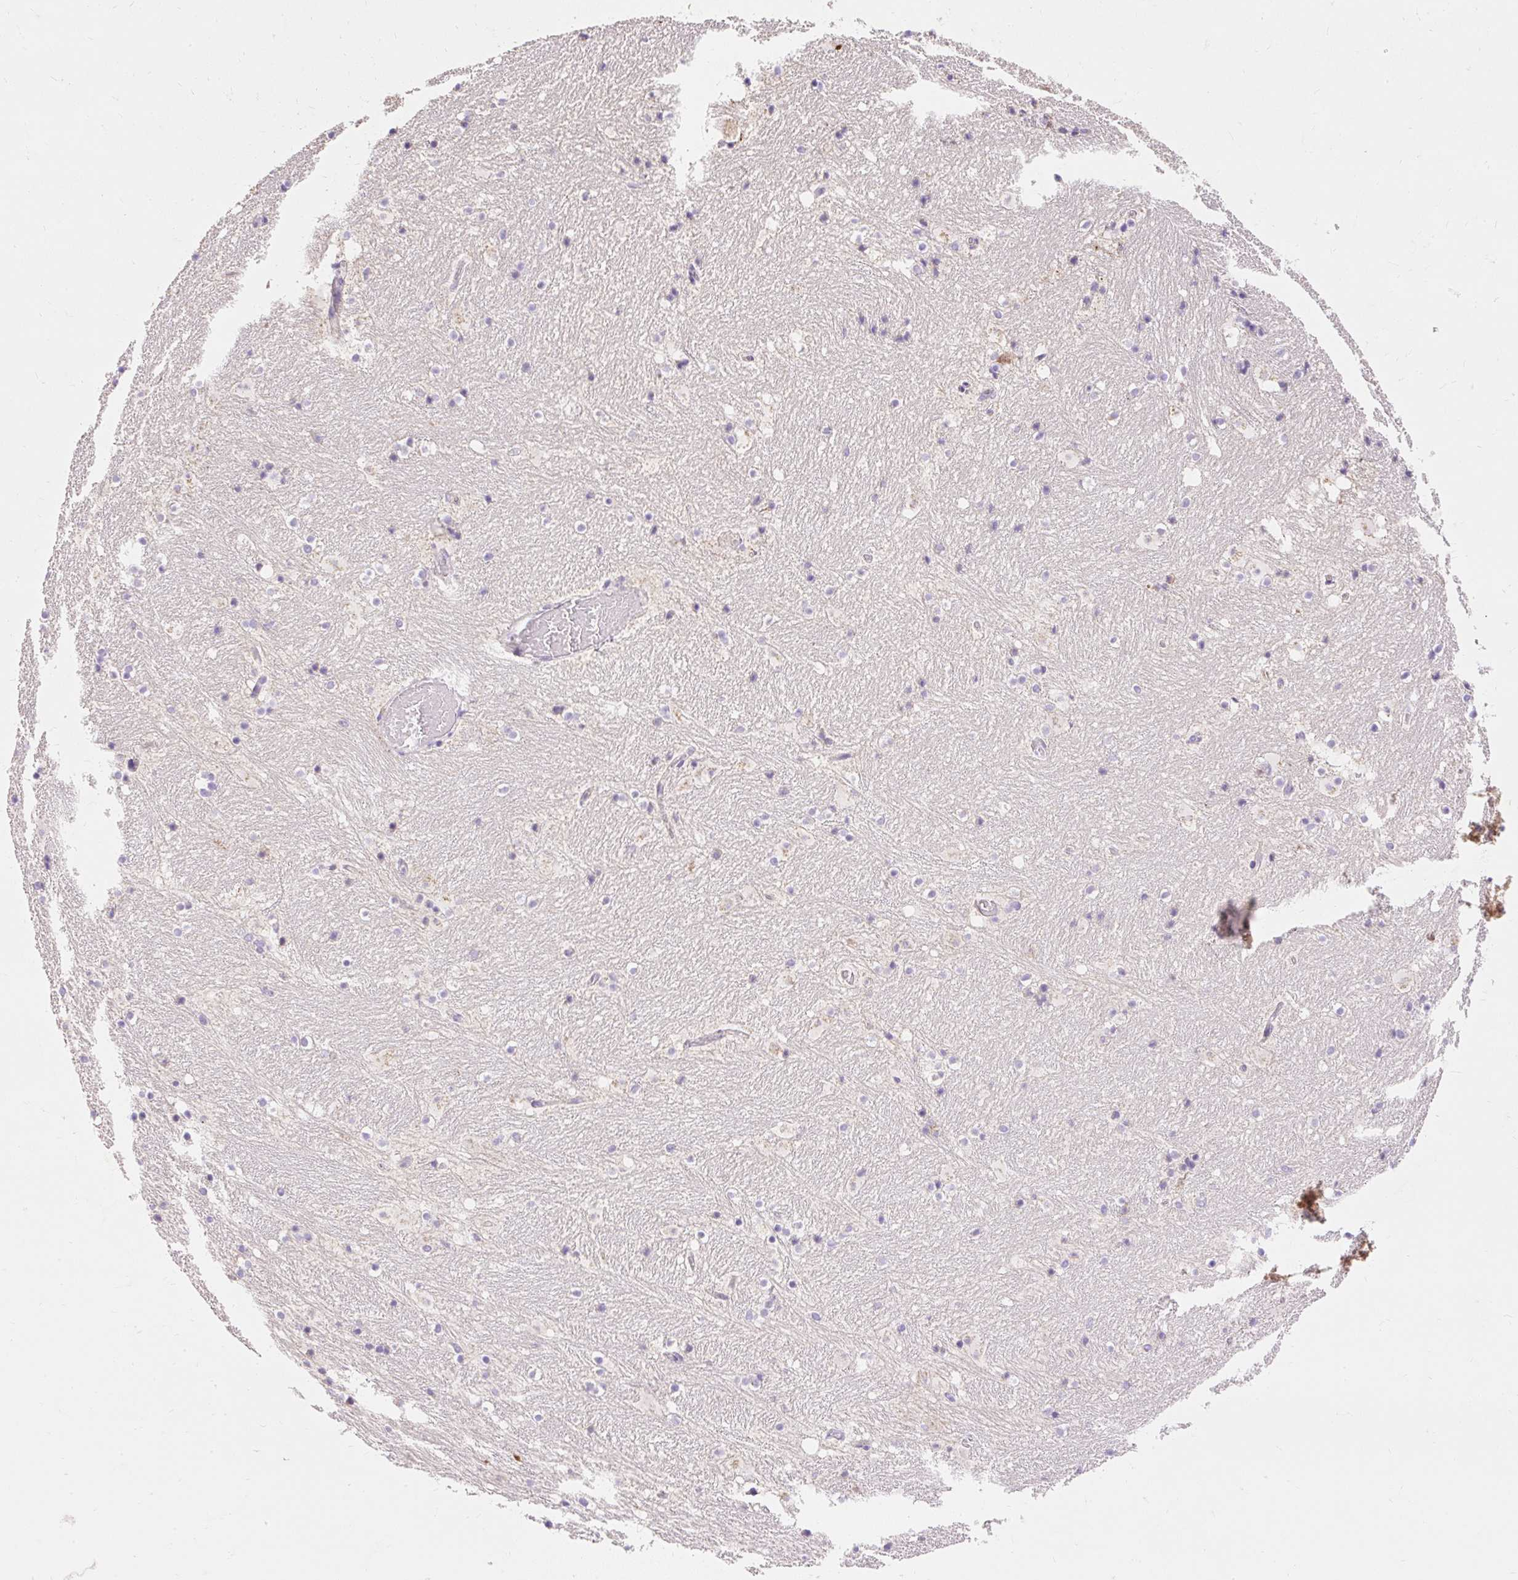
{"staining": {"intensity": "weak", "quantity": "<25%", "location": "cytoplasmic/membranous"}, "tissue": "caudate", "cell_type": "Glial cells", "image_type": "normal", "snomed": [{"axis": "morphology", "description": "Normal tissue, NOS"}, {"axis": "topography", "description": "Lateral ventricle wall"}], "caption": "Immunohistochemistry photomicrograph of benign caudate stained for a protein (brown), which exhibits no positivity in glial cells.", "gene": "PMAIP1", "patient": {"sex": "male", "age": 37}}